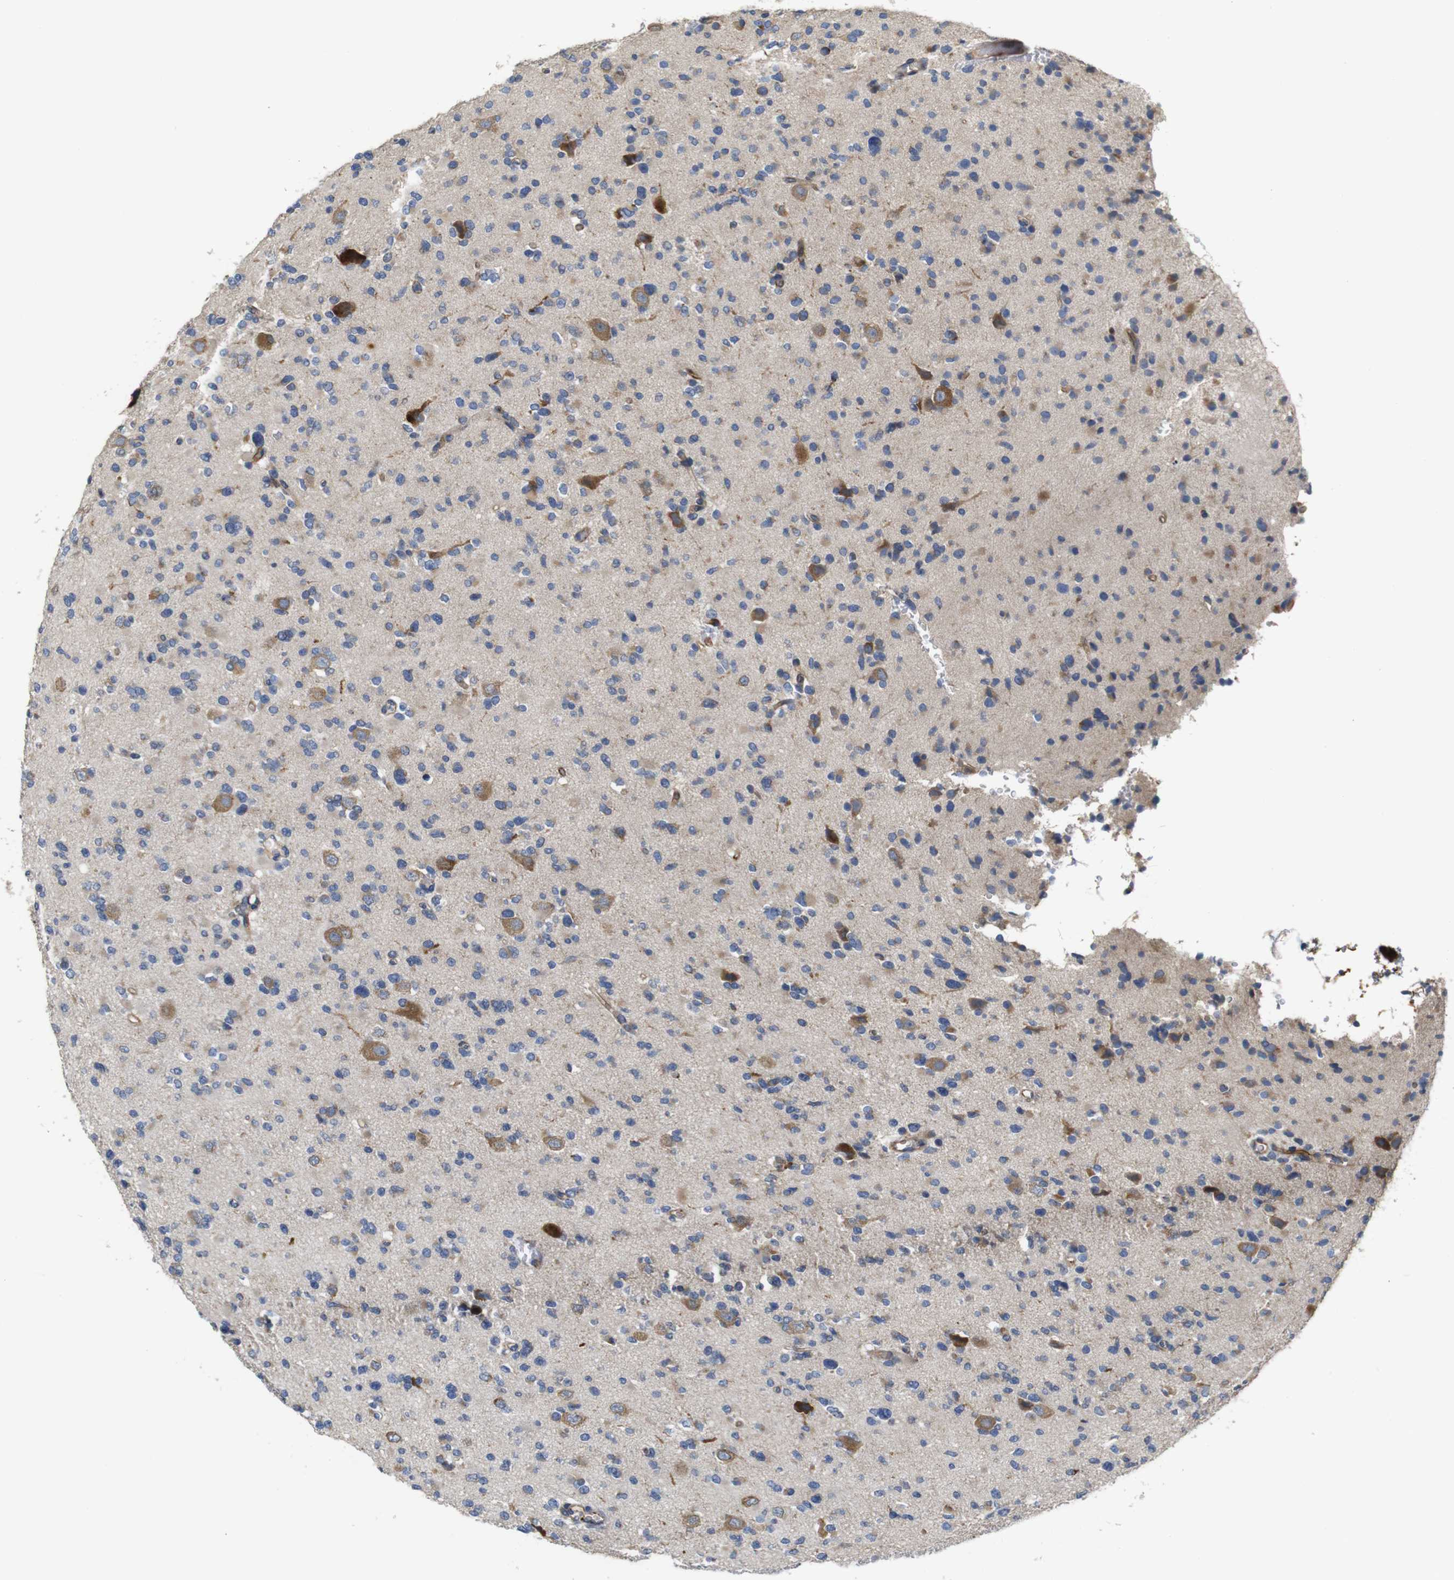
{"staining": {"intensity": "moderate", "quantity": "25%-75%", "location": "cytoplasmic/membranous"}, "tissue": "glioma", "cell_type": "Tumor cells", "image_type": "cancer", "snomed": [{"axis": "morphology", "description": "Glioma, malignant, Low grade"}, {"axis": "topography", "description": "Brain"}], "caption": "Glioma stained for a protein demonstrates moderate cytoplasmic/membranous positivity in tumor cells.", "gene": "UBE2G2", "patient": {"sex": "female", "age": 22}}